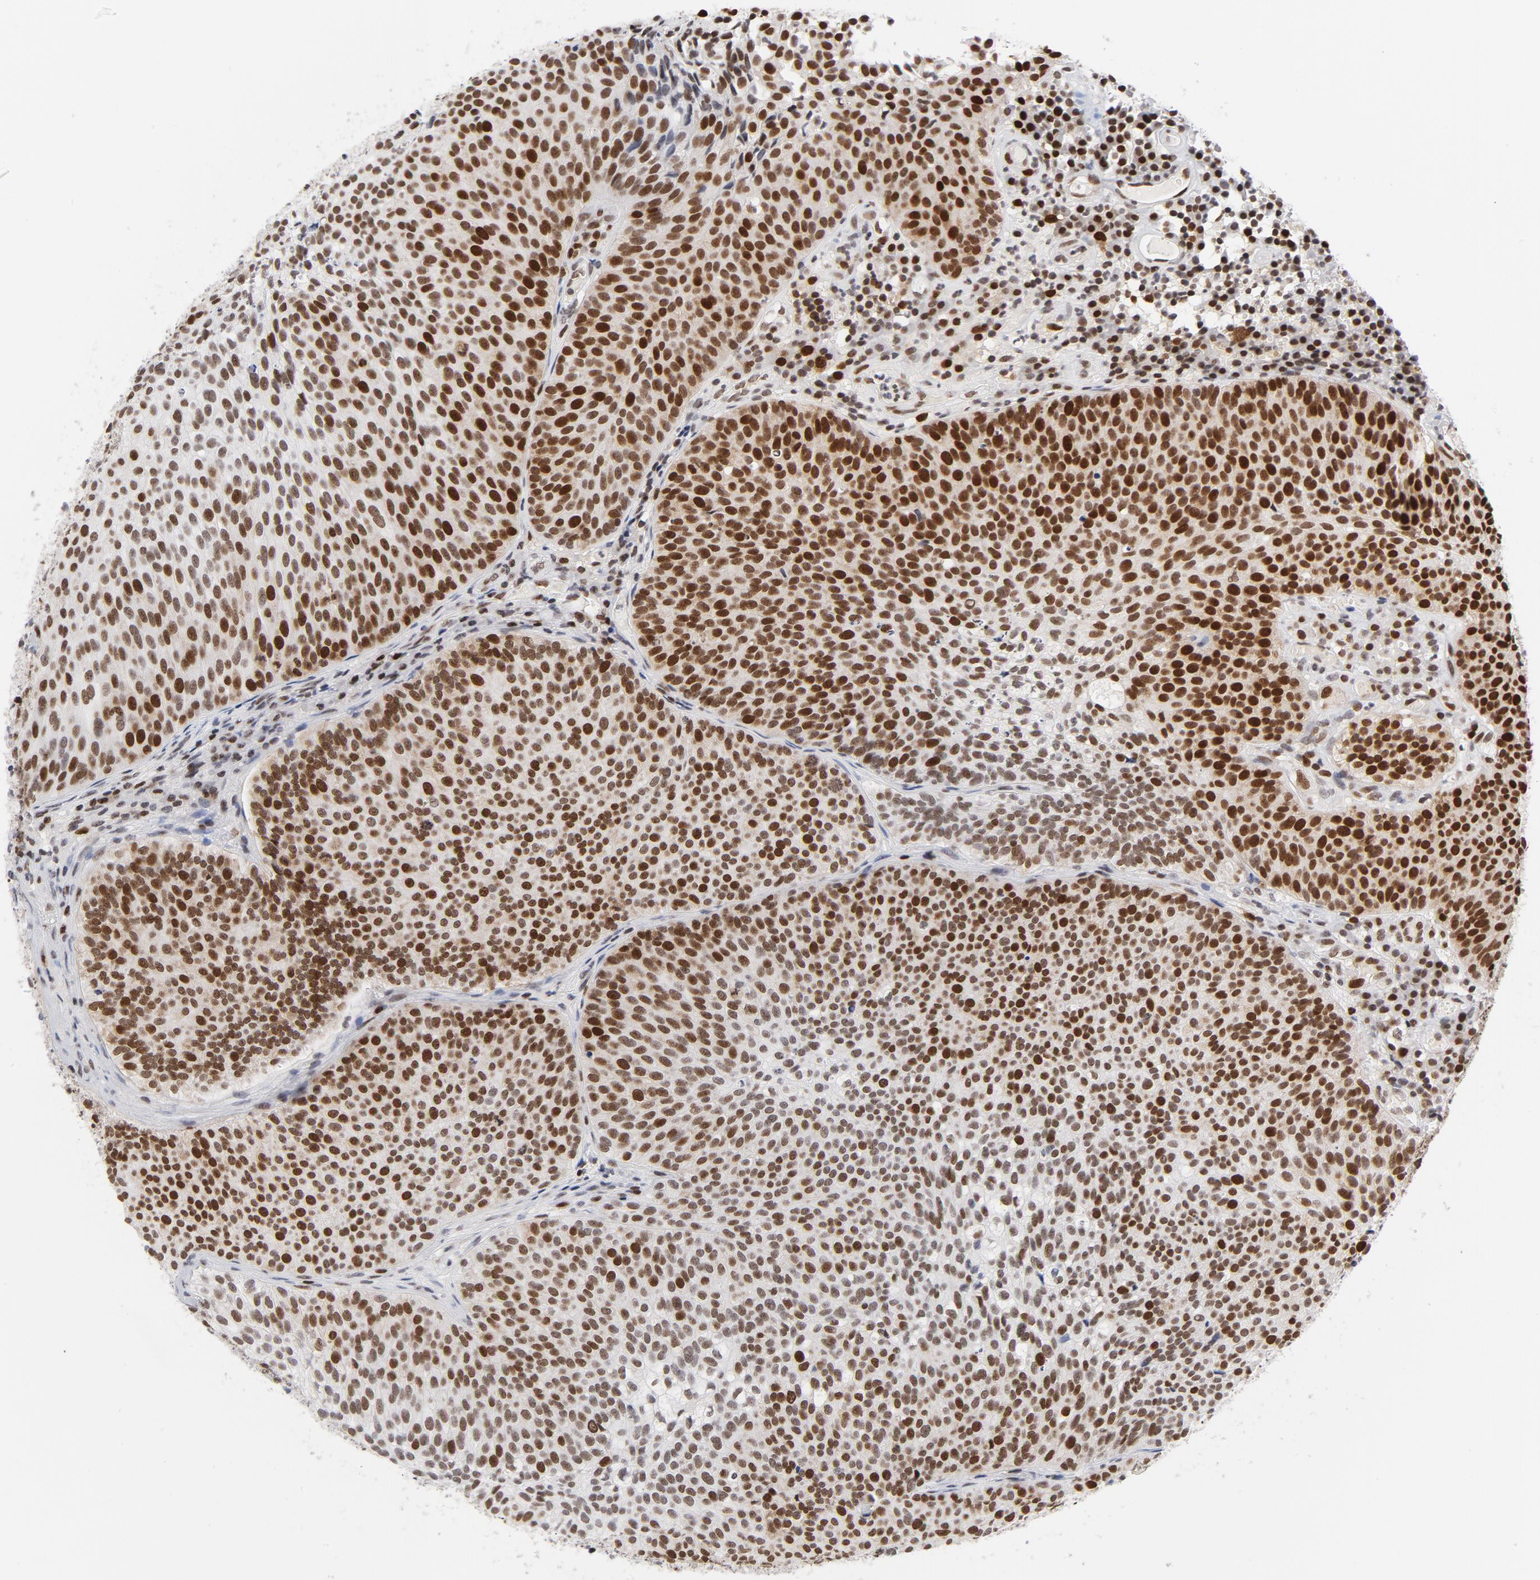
{"staining": {"intensity": "moderate", "quantity": ">75%", "location": "cytoplasmic/membranous,nuclear"}, "tissue": "urothelial cancer", "cell_type": "Tumor cells", "image_type": "cancer", "snomed": [{"axis": "morphology", "description": "Urothelial carcinoma, Low grade"}, {"axis": "topography", "description": "Urinary bladder"}], "caption": "High-magnification brightfield microscopy of urothelial cancer stained with DAB (3,3'-diaminobenzidine) (brown) and counterstained with hematoxylin (blue). tumor cells exhibit moderate cytoplasmic/membranous and nuclear positivity is appreciated in about>75% of cells. The staining was performed using DAB (3,3'-diaminobenzidine) to visualize the protein expression in brown, while the nuclei were stained in blue with hematoxylin (Magnification: 20x).", "gene": "RFC4", "patient": {"sex": "male", "age": 85}}